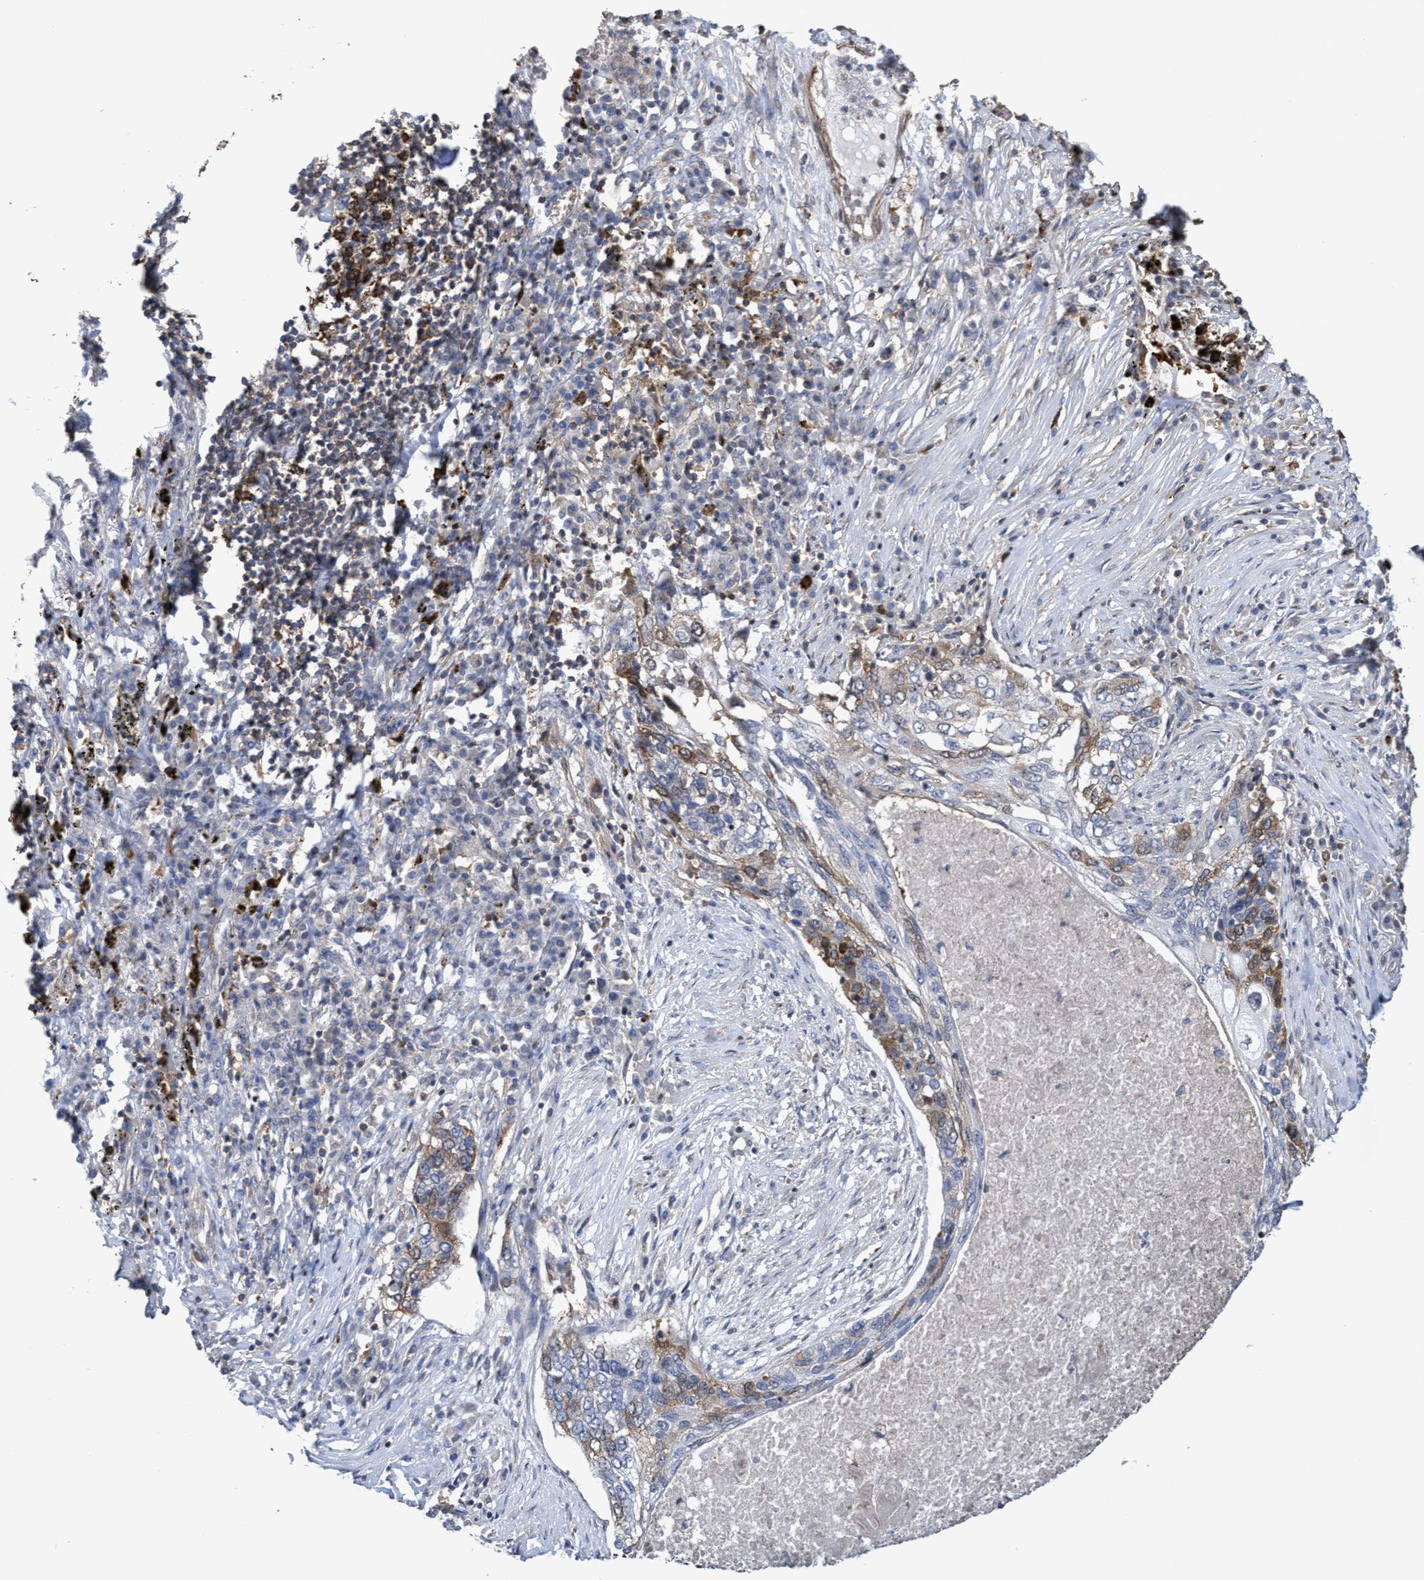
{"staining": {"intensity": "moderate", "quantity": "<25%", "location": "cytoplasmic/membranous,nuclear"}, "tissue": "lung cancer", "cell_type": "Tumor cells", "image_type": "cancer", "snomed": [{"axis": "morphology", "description": "Squamous cell carcinoma, NOS"}, {"axis": "topography", "description": "Lung"}], "caption": "Moderate cytoplasmic/membranous and nuclear staining for a protein is seen in approximately <25% of tumor cells of squamous cell carcinoma (lung) using IHC.", "gene": "SLBP", "patient": {"sex": "female", "age": 63}}